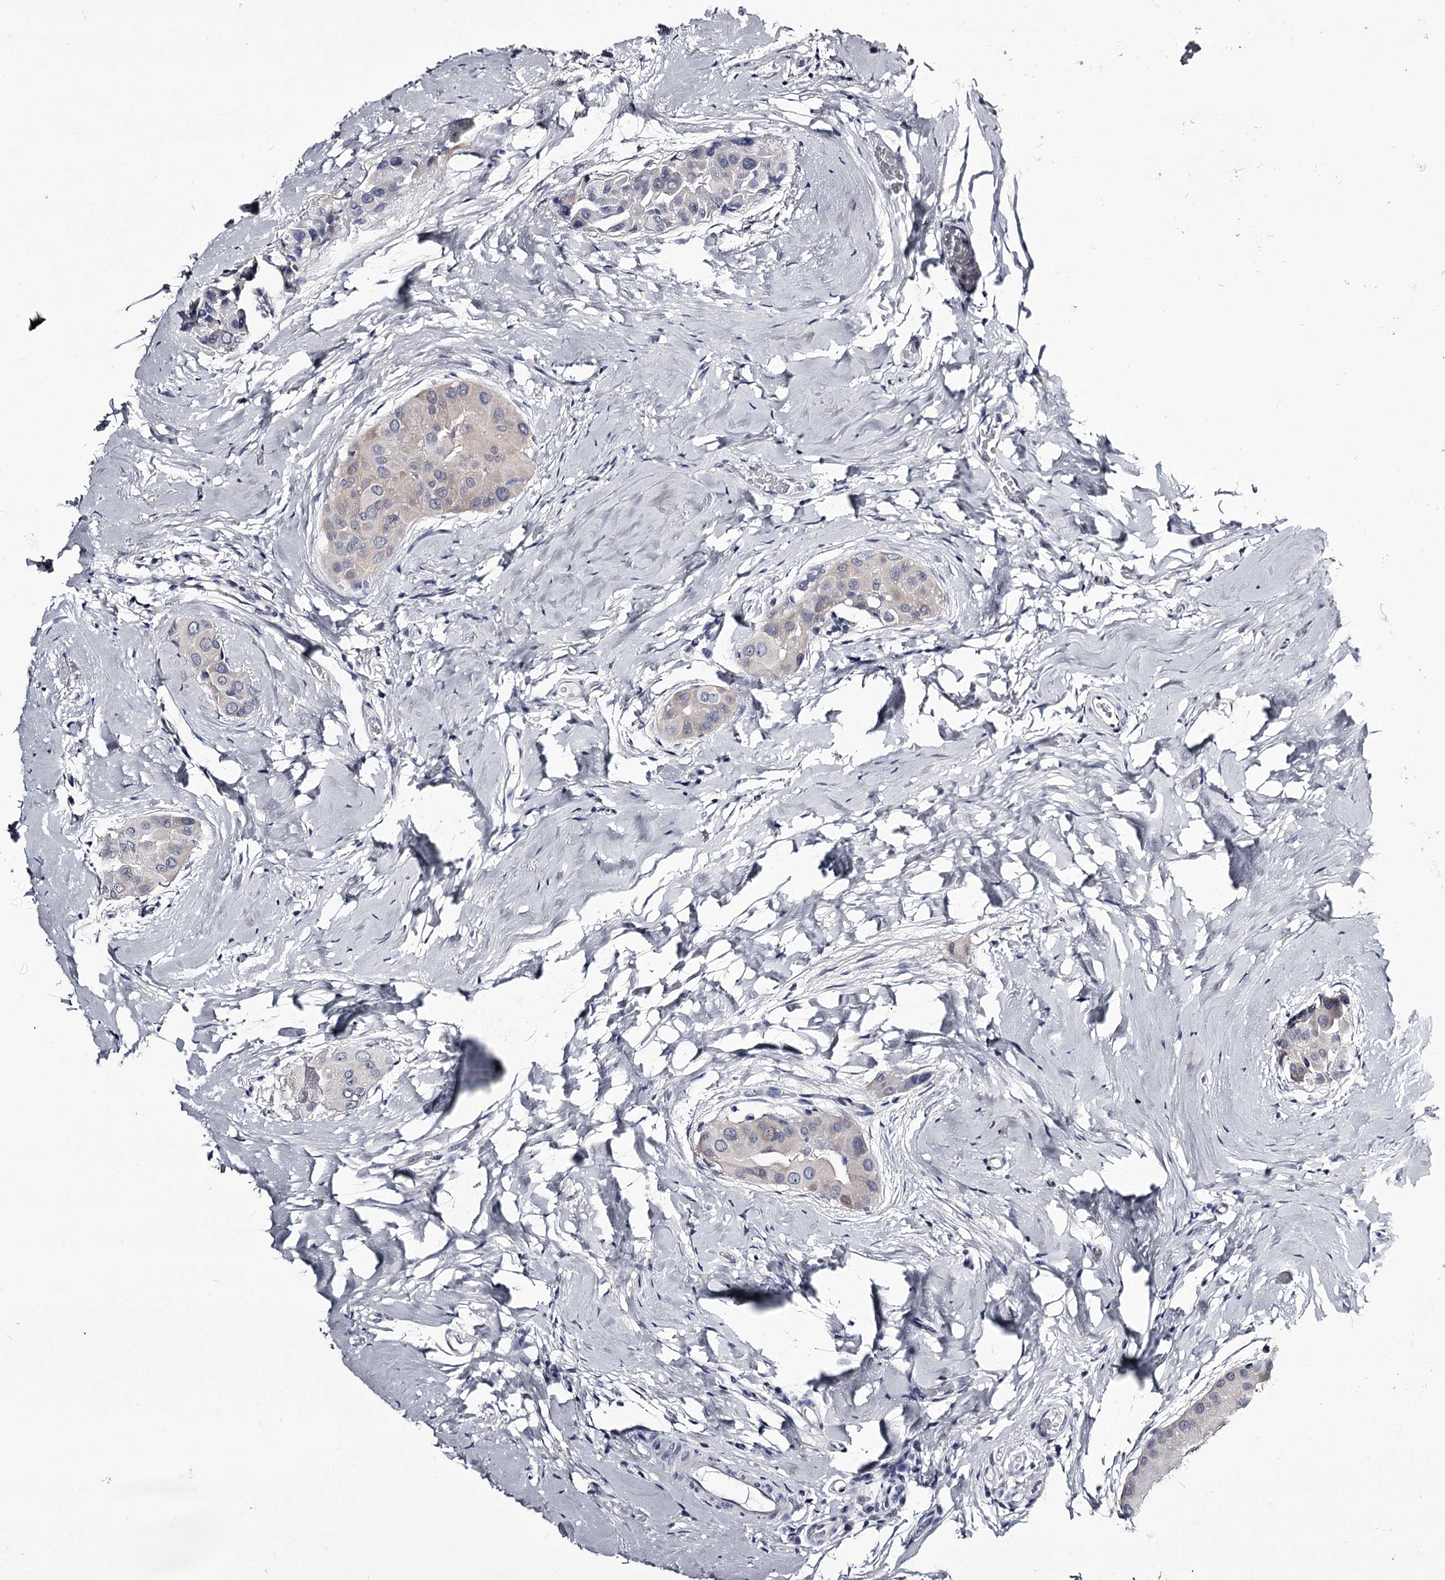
{"staining": {"intensity": "negative", "quantity": "none", "location": "none"}, "tissue": "thyroid cancer", "cell_type": "Tumor cells", "image_type": "cancer", "snomed": [{"axis": "morphology", "description": "Papillary adenocarcinoma, NOS"}, {"axis": "topography", "description": "Thyroid gland"}], "caption": "Thyroid cancer was stained to show a protein in brown. There is no significant expression in tumor cells. Nuclei are stained in blue.", "gene": "GSTO1", "patient": {"sex": "male", "age": 33}}